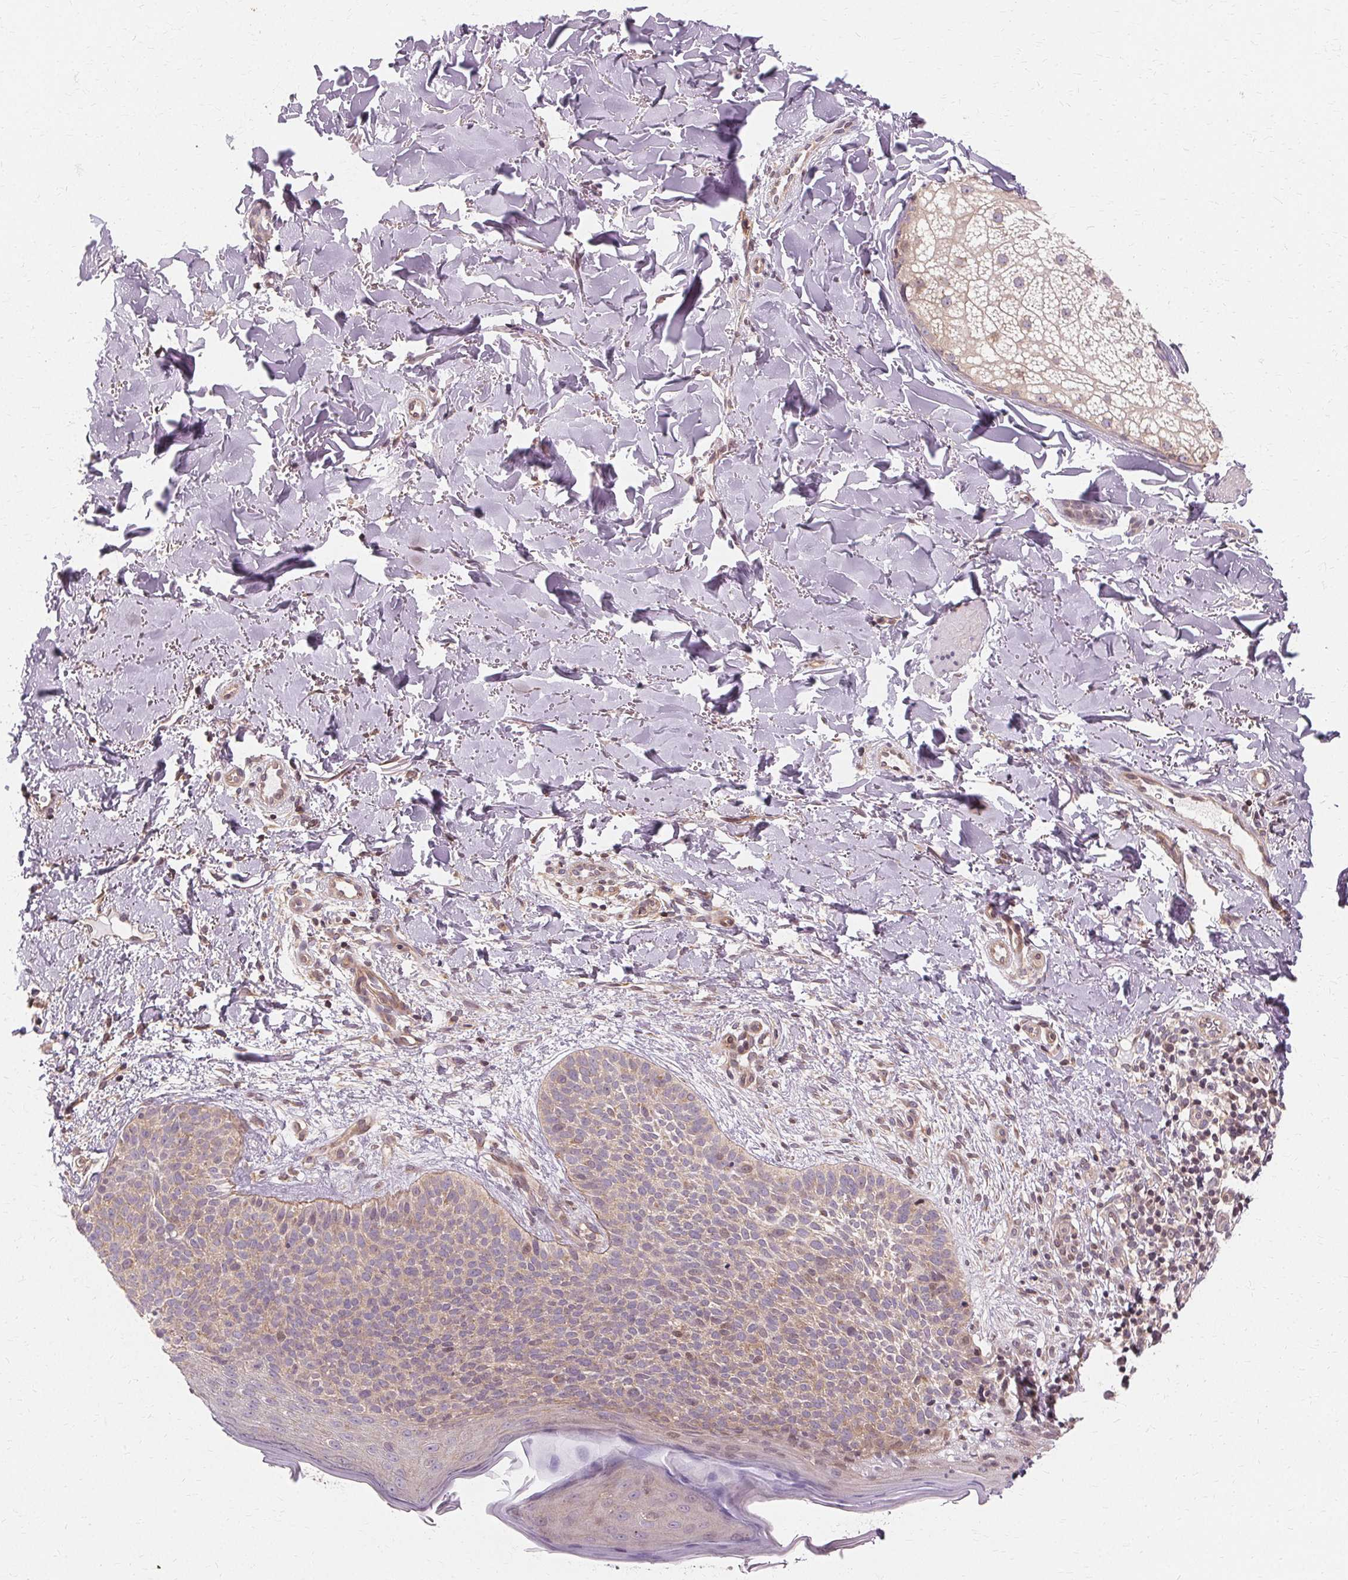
{"staining": {"intensity": "weak", "quantity": "25%-75%", "location": "cytoplasmic/membranous"}, "tissue": "skin cancer", "cell_type": "Tumor cells", "image_type": "cancer", "snomed": [{"axis": "morphology", "description": "Basal cell carcinoma"}, {"axis": "topography", "description": "Skin"}], "caption": "There is low levels of weak cytoplasmic/membranous positivity in tumor cells of skin cancer, as demonstrated by immunohistochemical staining (brown color).", "gene": "USP8", "patient": {"sex": "male", "age": 57}}